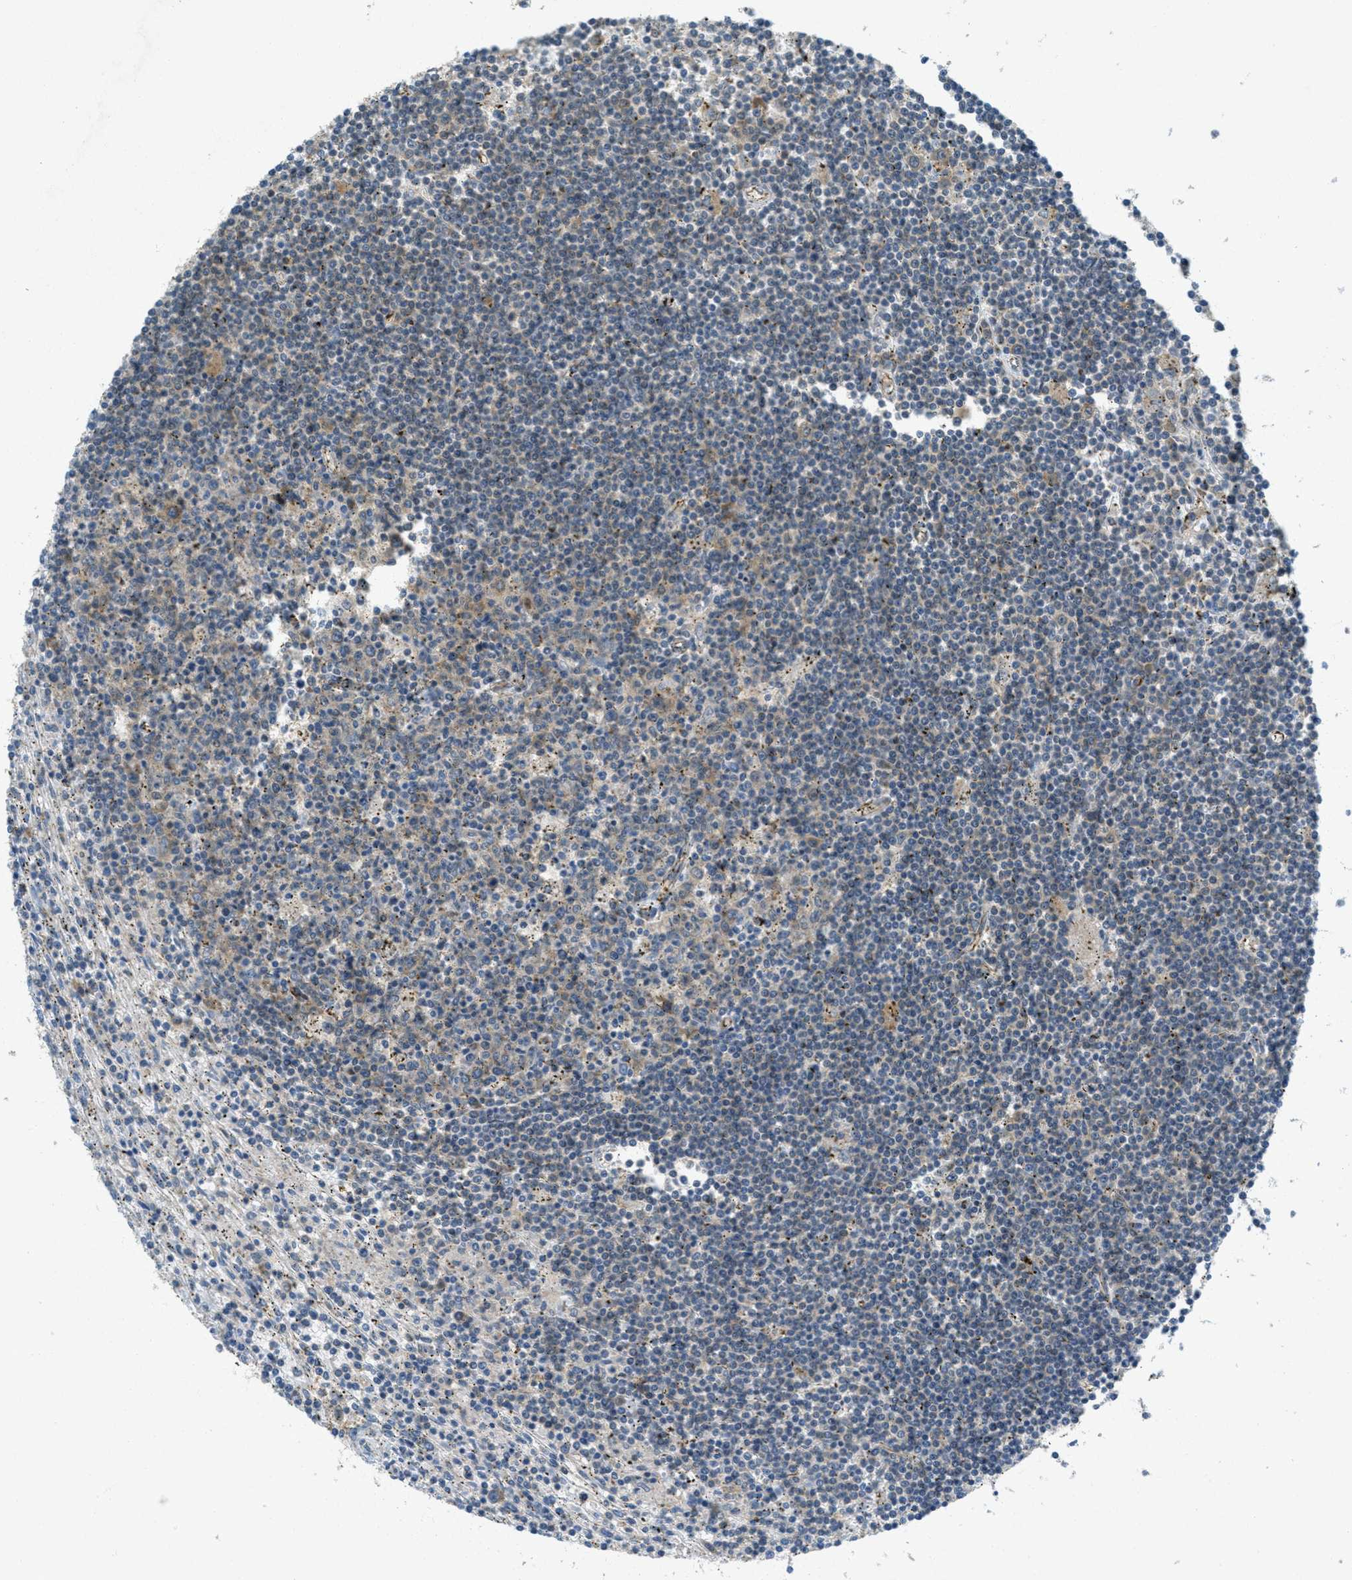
{"staining": {"intensity": "negative", "quantity": "none", "location": "none"}, "tissue": "lymphoma", "cell_type": "Tumor cells", "image_type": "cancer", "snomed": [{"axis": "morphology", "description": "Malignant lymphoma, non-Hodgkin's type, Low grade"}, {"axis": "topography", "description": "Spleen"}], "caption": "The image demonstrates no staining of tumor cells in lymphoma.", "gene": "JCAD", "patient": {"sex": "male", "age": 76}}